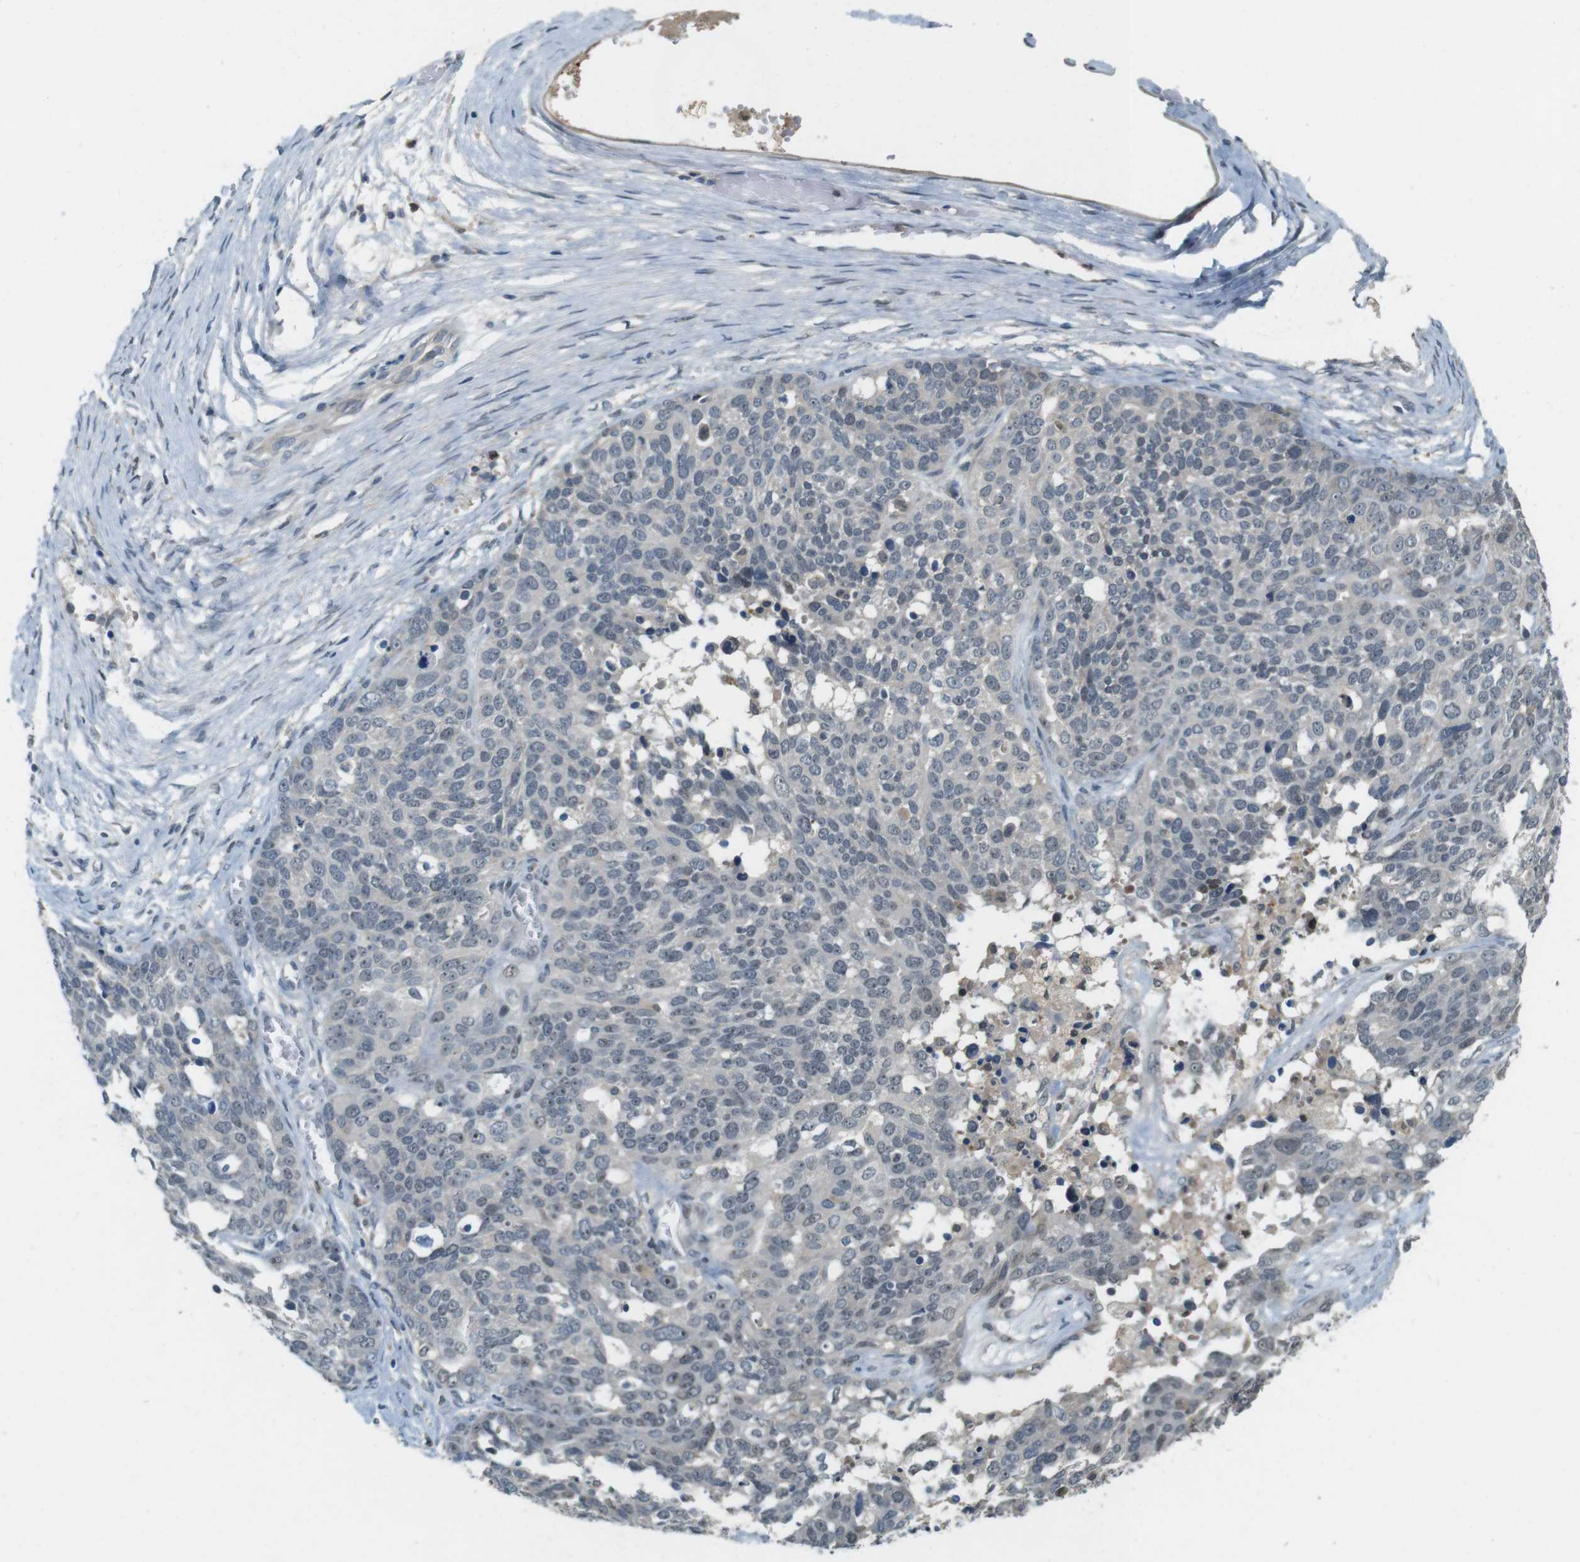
{"staining": {"intensity": "negative", "quantity": "none", "location": "none"}, "tissue": "ovarian cancer", "cell_type": "Tumor cells", "image_type": "cancer", "snomed": [{"axis": "morphology", "description": "Cystadenocarcinoma, serous, NOS"}, {"axis": "topography", "description": "Ovary"}], "caption": "Protein analysis of ovarian cancer displays no significant expression in tumor cells.", "gene": "CDK14", "patient": {"sex": "female", "age": 44}}